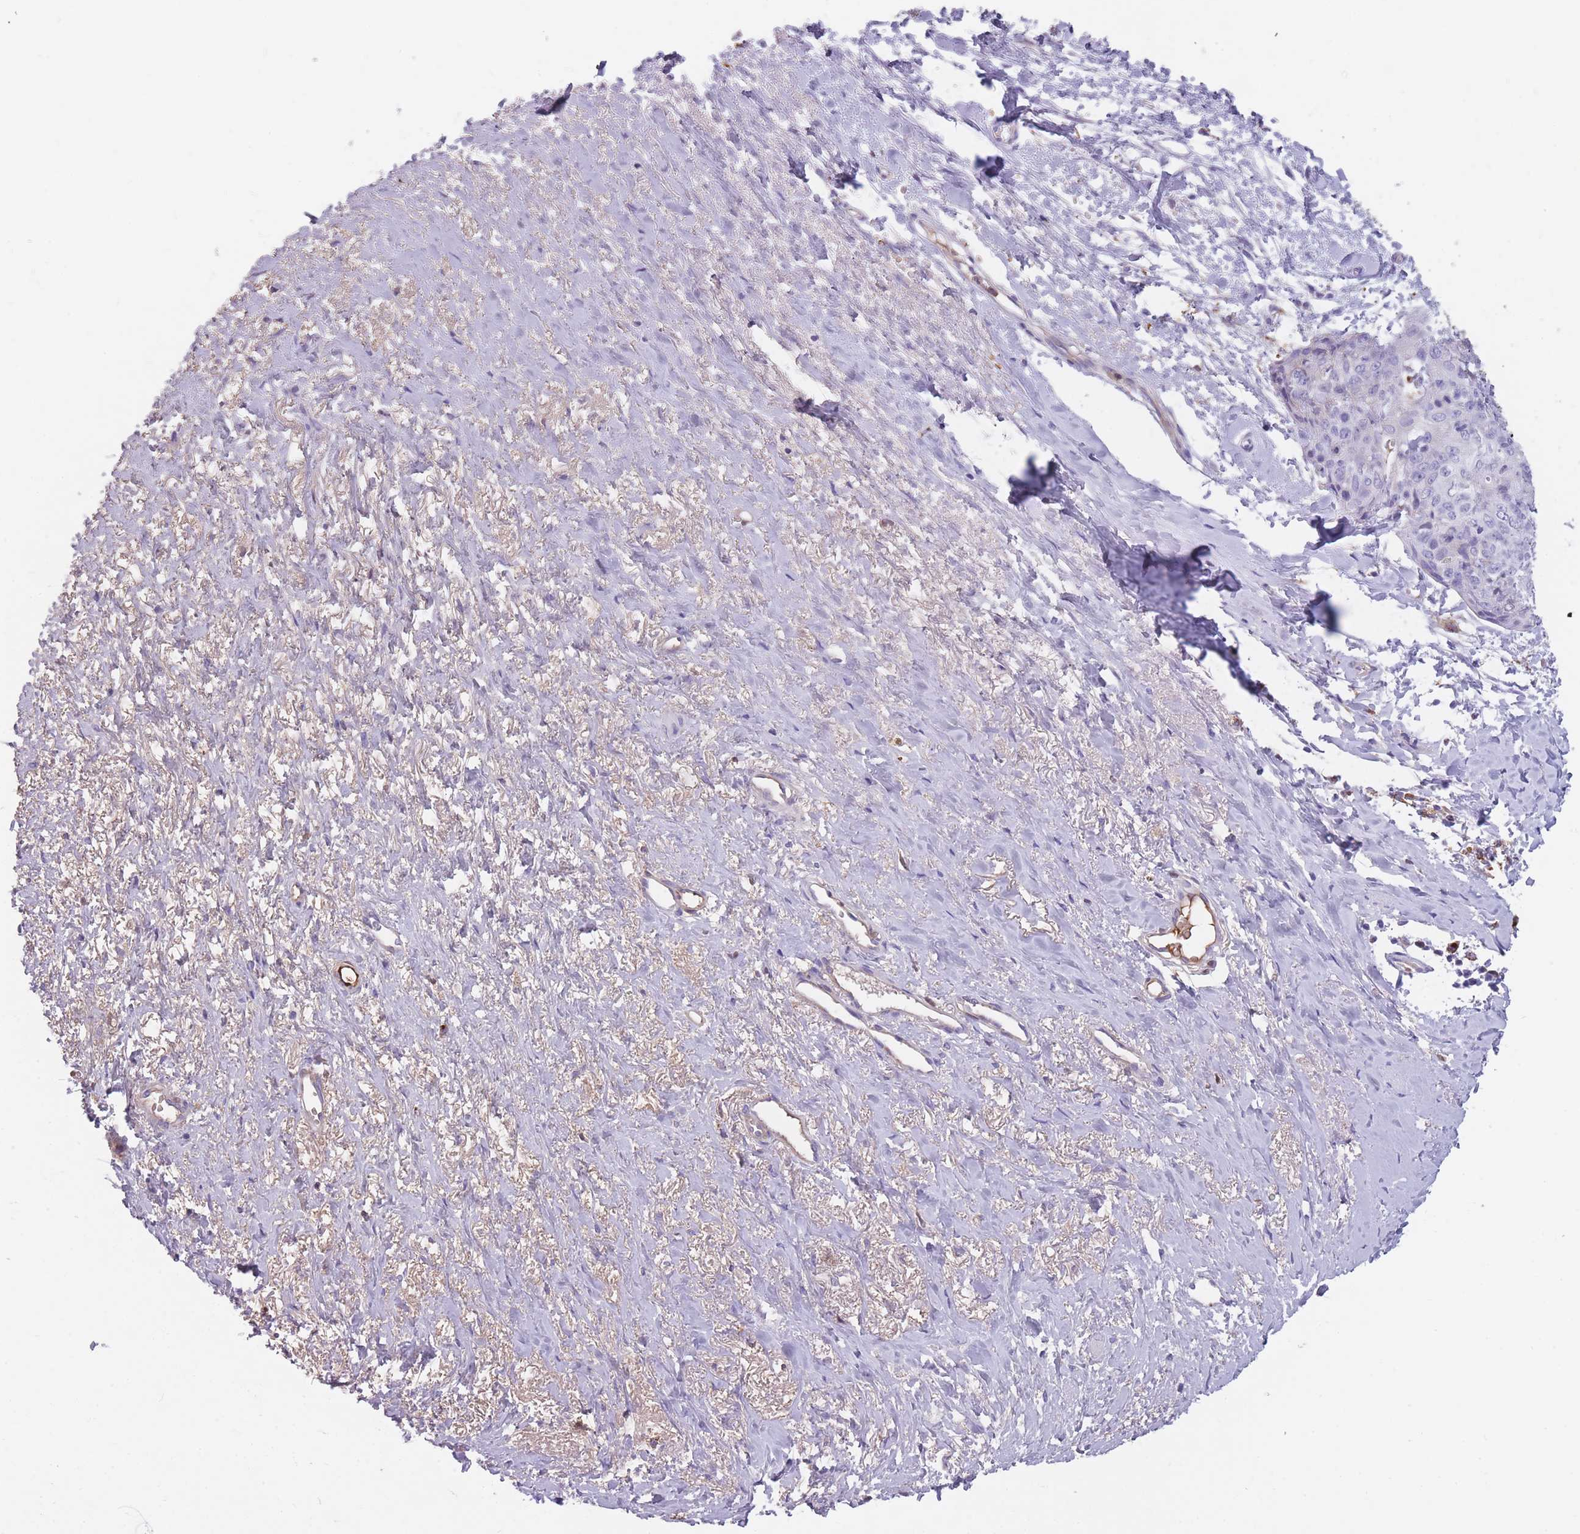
{"staining": {"intensity": "negative", "quantity": "none", "location": "none"}, "tissue": "skin cancer", "cell_type": "Tumor cells", "image_type": "cancer", "snomed": [{"axis": "morphology", "description": "Squamous cell carcinoma, NOS"}, {"axis": "topography", "description": "Skin"}, {"axis": "topography", "description": "Vulva"}], "caption": "Image shows no protein expression in tumor cells of skin cancer (squamous cell carcinoma) tissue. (DAB (3,3'-diaminobenzidine) immunohistochemistry visualized using brightfield microscopy, high magnification).", "gene": "GNAT1", "patient": {"sex": "female", "age": 85}}